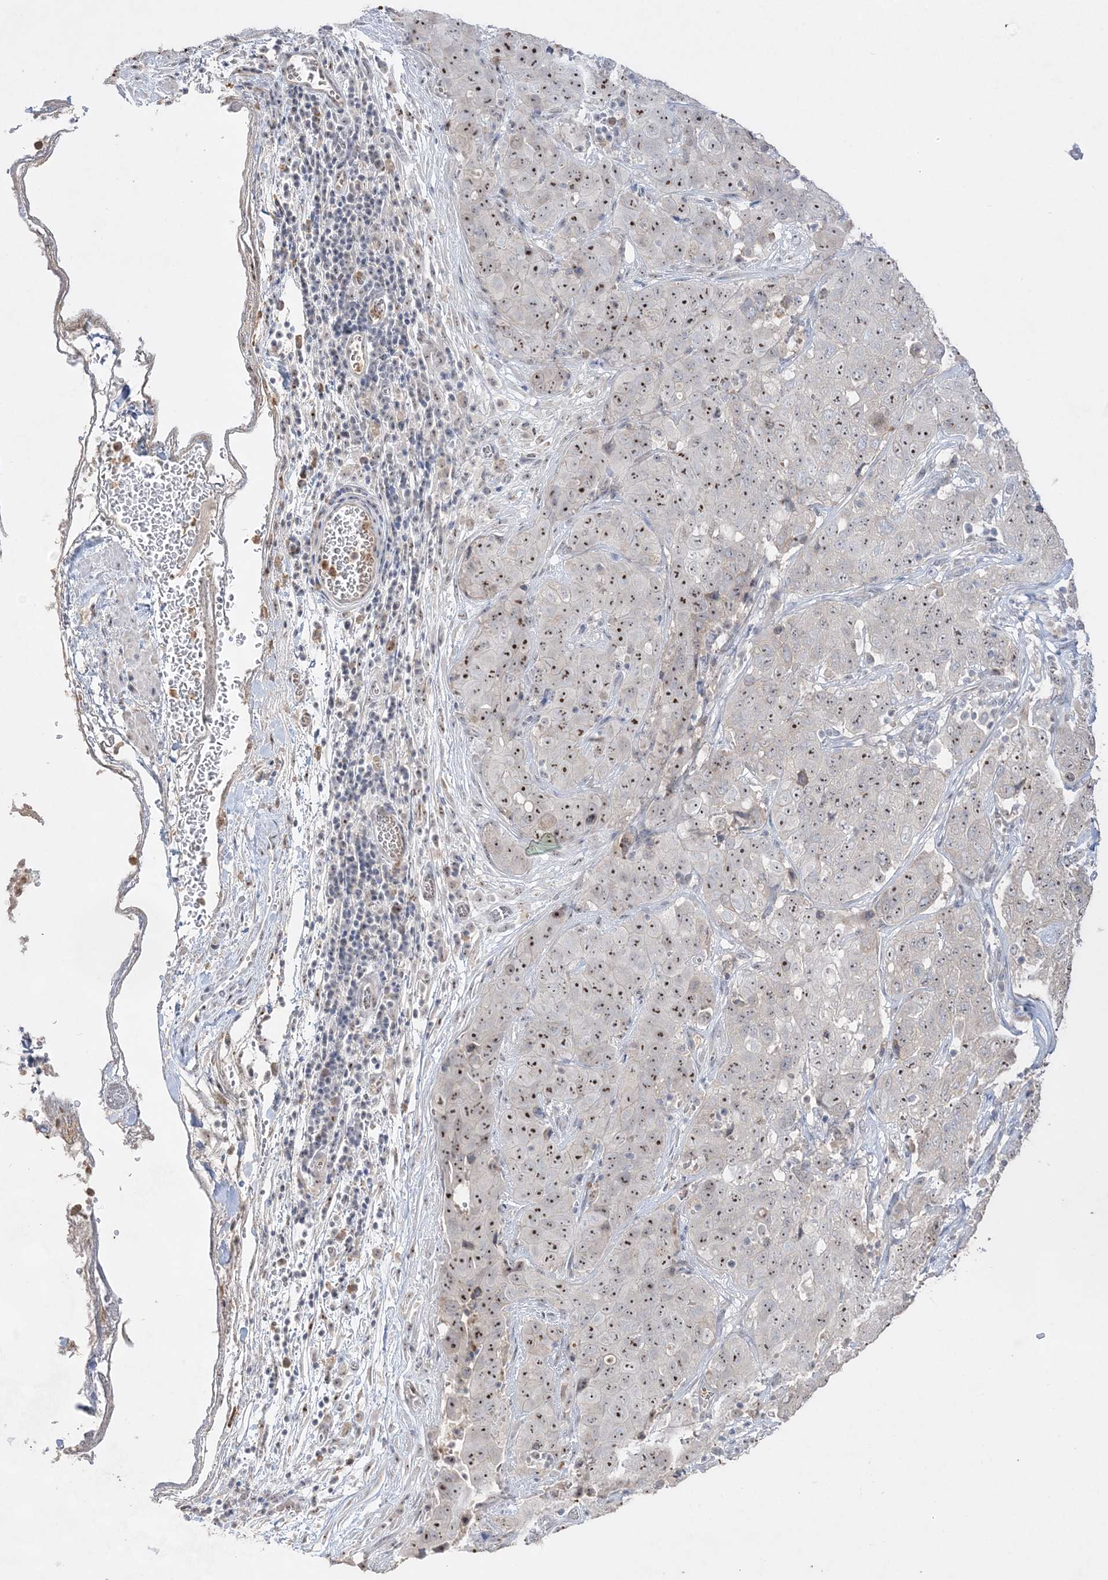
{"staining": {"intensity": "strong", "quantity": ">75%", "location": "nuclear"}, "tissue": "stomach cancer", "cell_type": "Tumor cells", "image_type": "cancer", "snomed": [{"axis": "morphology", "description": "Normal tissue, NOS"}, {"axis": "morphology", "description": "Adenocarcinoma, NOS"}, {"axis": "topography", "description": "Lymph node"}, {"axis": "topography", "description": "Stomach"}], "caption": "A histopathology image showing strong nuclear positivity in approximately >75% of tumor cells in stomach adenocarcinoma, as visualized by brown immunohistochemical staining.", "gene": "NOP16", "patient": {"sex": "male", "age": 48}}